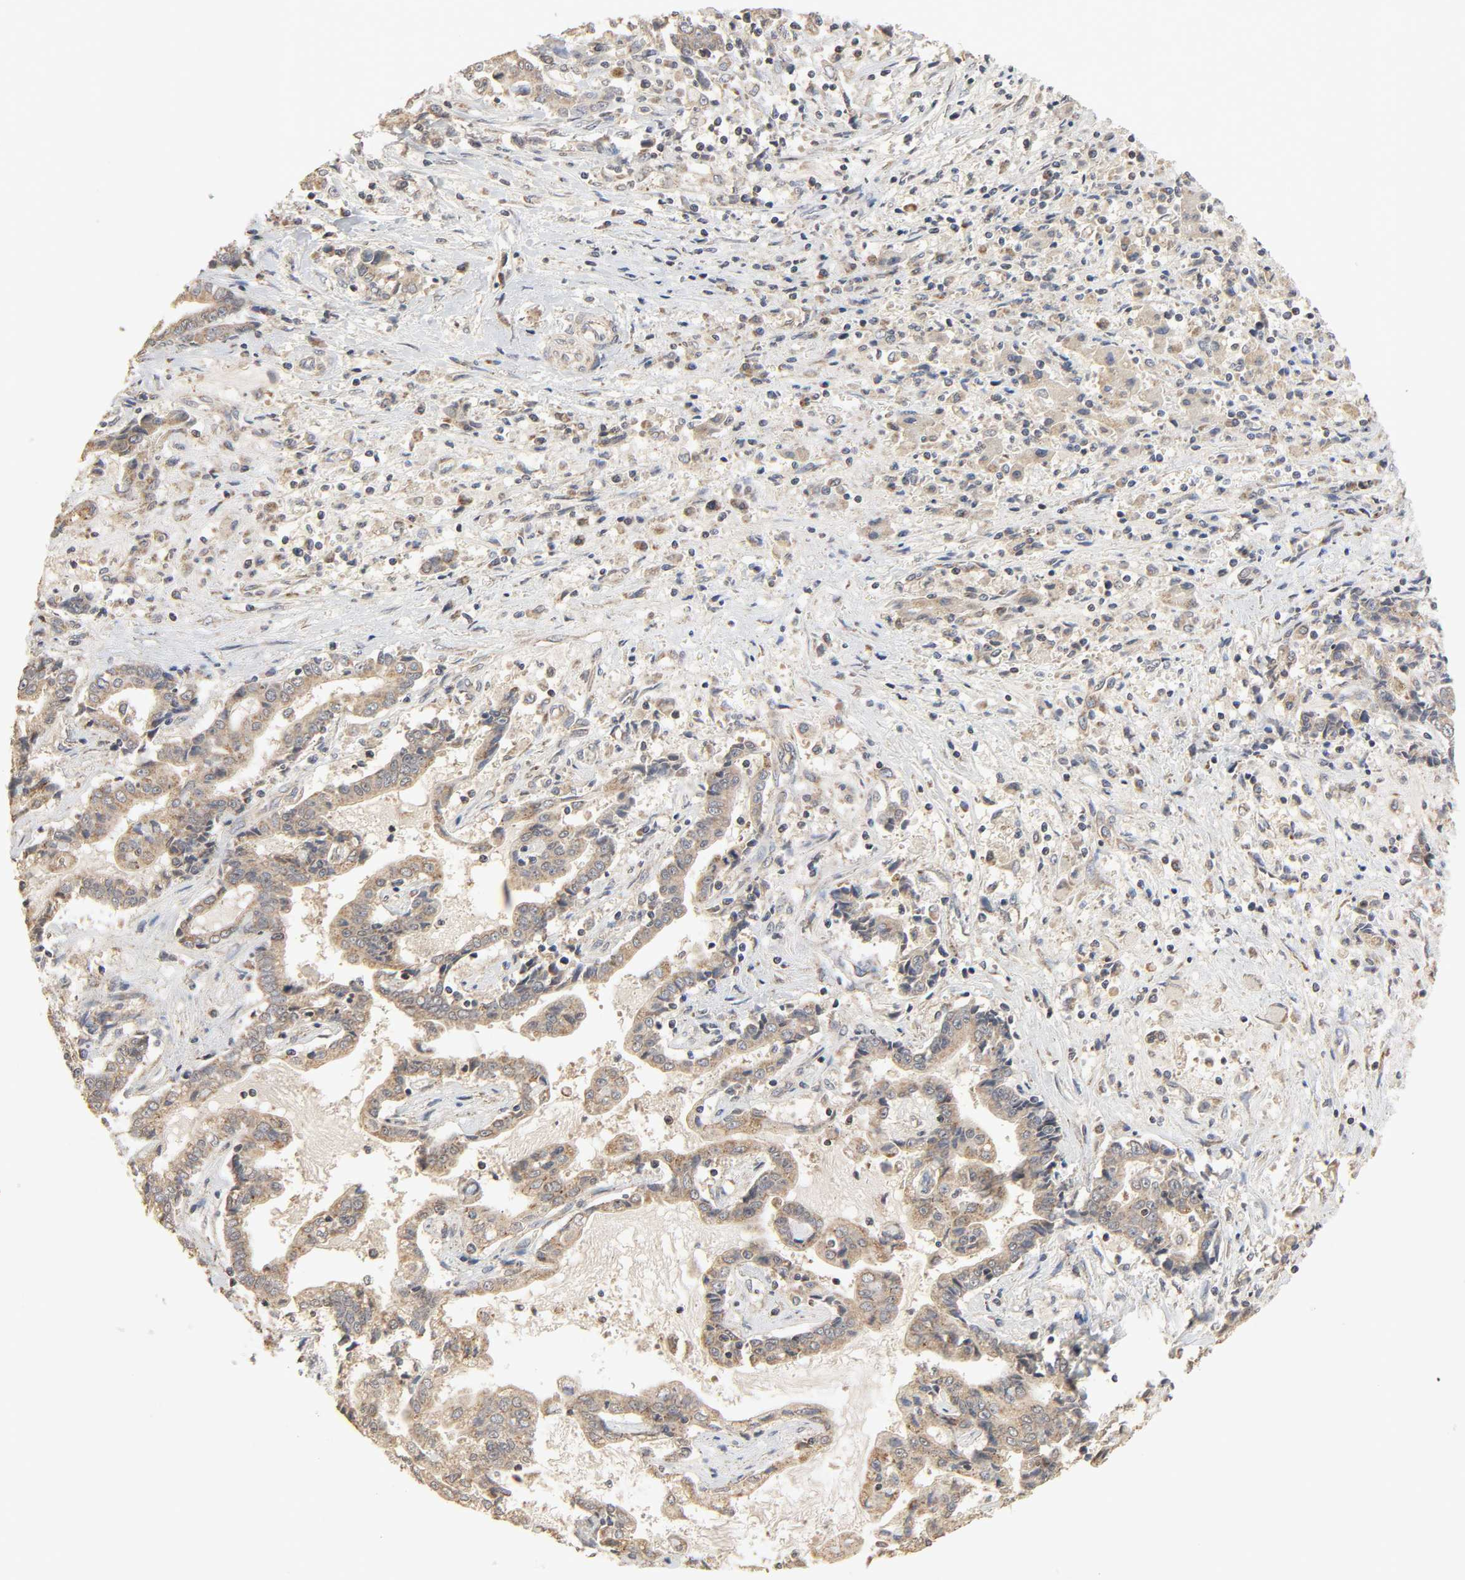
{"staining": {"intensity": "weak", "quantity": ">75%", "location": "cytoplasmic/membranous"}, "tissue": "liver cancer", "cell_type": "Tumor cells", "image_type": "cancer", "snomed": [{"axis": "morphology", "description": "Cholangiocarcinoma"}, {"axis": "topography", "description": "Liver"}], "caption": "There is low levels of weak cytoplasmic/membranous expression in tumor cells of liver cancer (cholangiocarcinoma), as demonstrated by immunohistochemical staining (brown color).", "gene": "CLEC4E", "patient": {"sex": "male", "age": 57}}